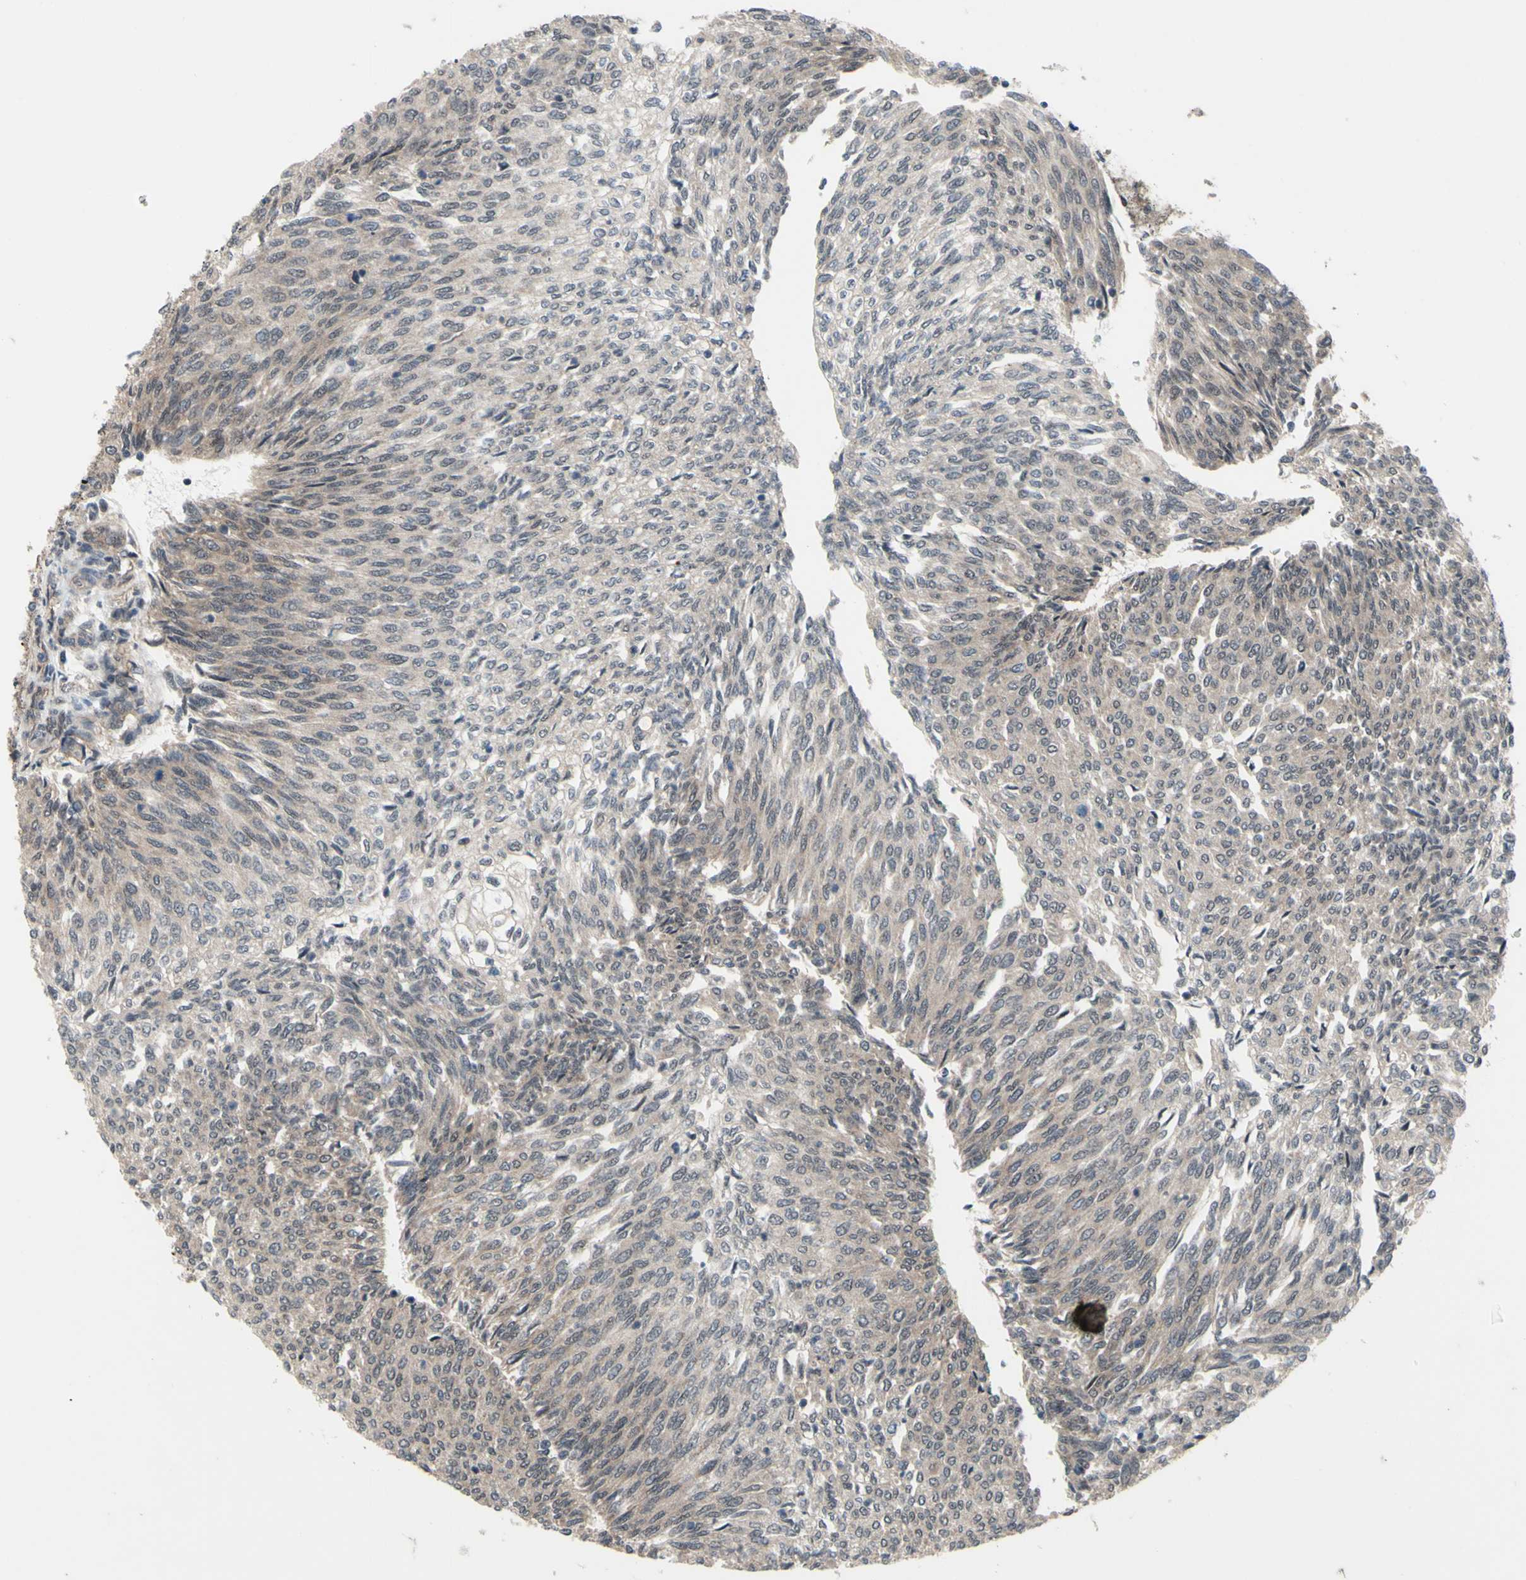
{"staining": {"intensity": "weak", "quantity": ">75%", "location": "cytoplasmic/membranous"}, "tissue": "urothelial cancer", "cell_type": "Tumor cells", "image_type": "cancer", "snomed": [{"axis": "morphology", "description": "Urothelial carcinoma, Low grade"}, {"axis": "topography", "description": "Urinary bladder"}], "caption": "A micrograph showing weak cytoplasmic/membranous positivity in about >75% of tumor cells in low-grade urothelial carcinoma, as visualized by brown immunohistochemical staining.", "gene": "TRDMT1", "patient": {"sex": "female", "age": 79}}